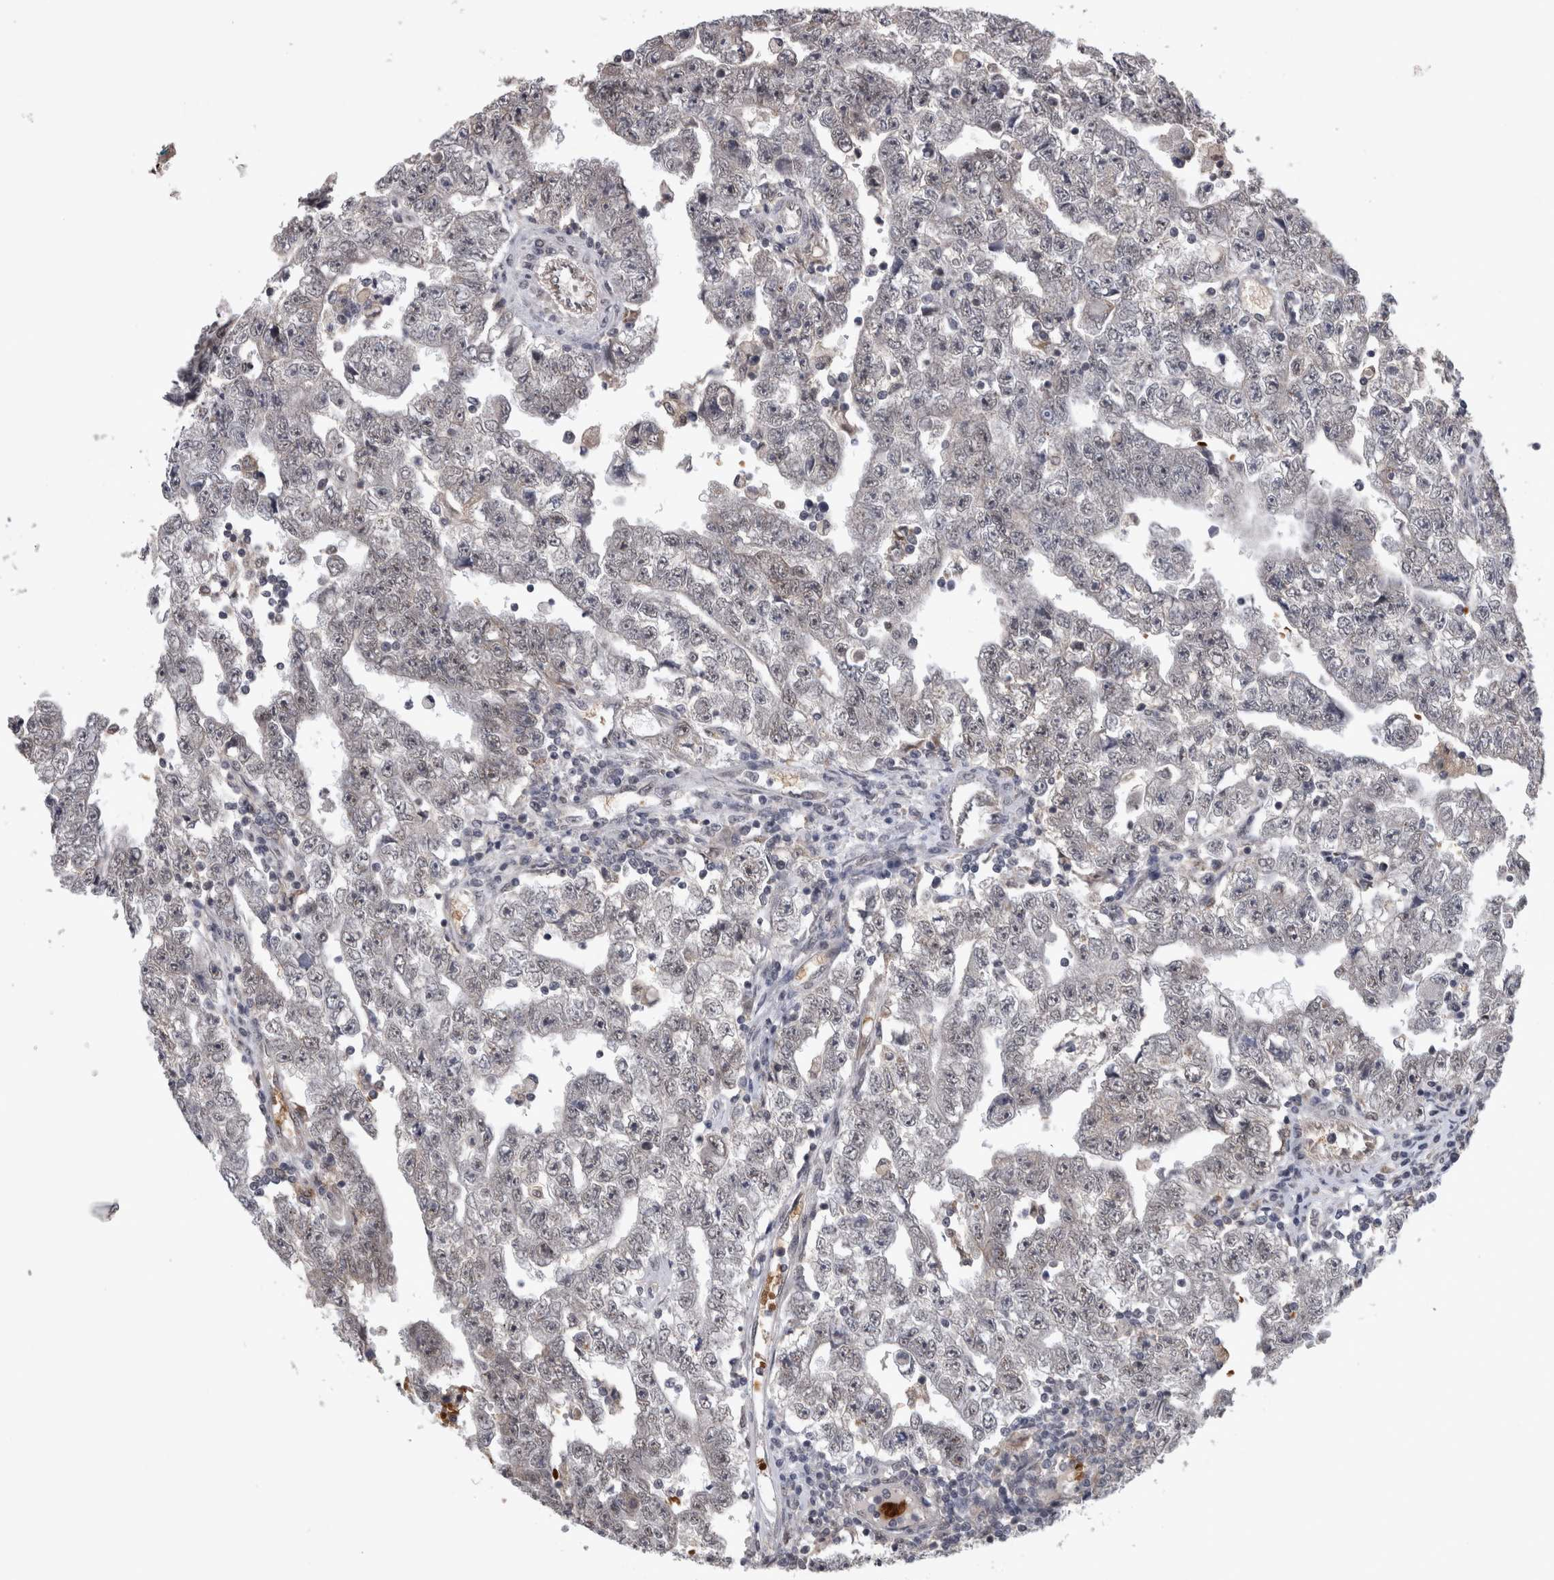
{"staining": {"intensity": "negative", "quantity": "none", "location": "none"}, "tissue": "testis cancer", "cell_type": "Tumor cells", "image_type": "cancer", "snomed": [{"axis": "morphology", "description": "Carcinoma, Embryonal, NOS"}, {"axis": "topography", "description": "Testis"}], "caption": "The photomicrograph demonstrates no significant positivity in tumor cells of testis cancer (embryonal carcinoma).", "gene": "PEBP4", "patient": {"sex": "male", "age": 25}}